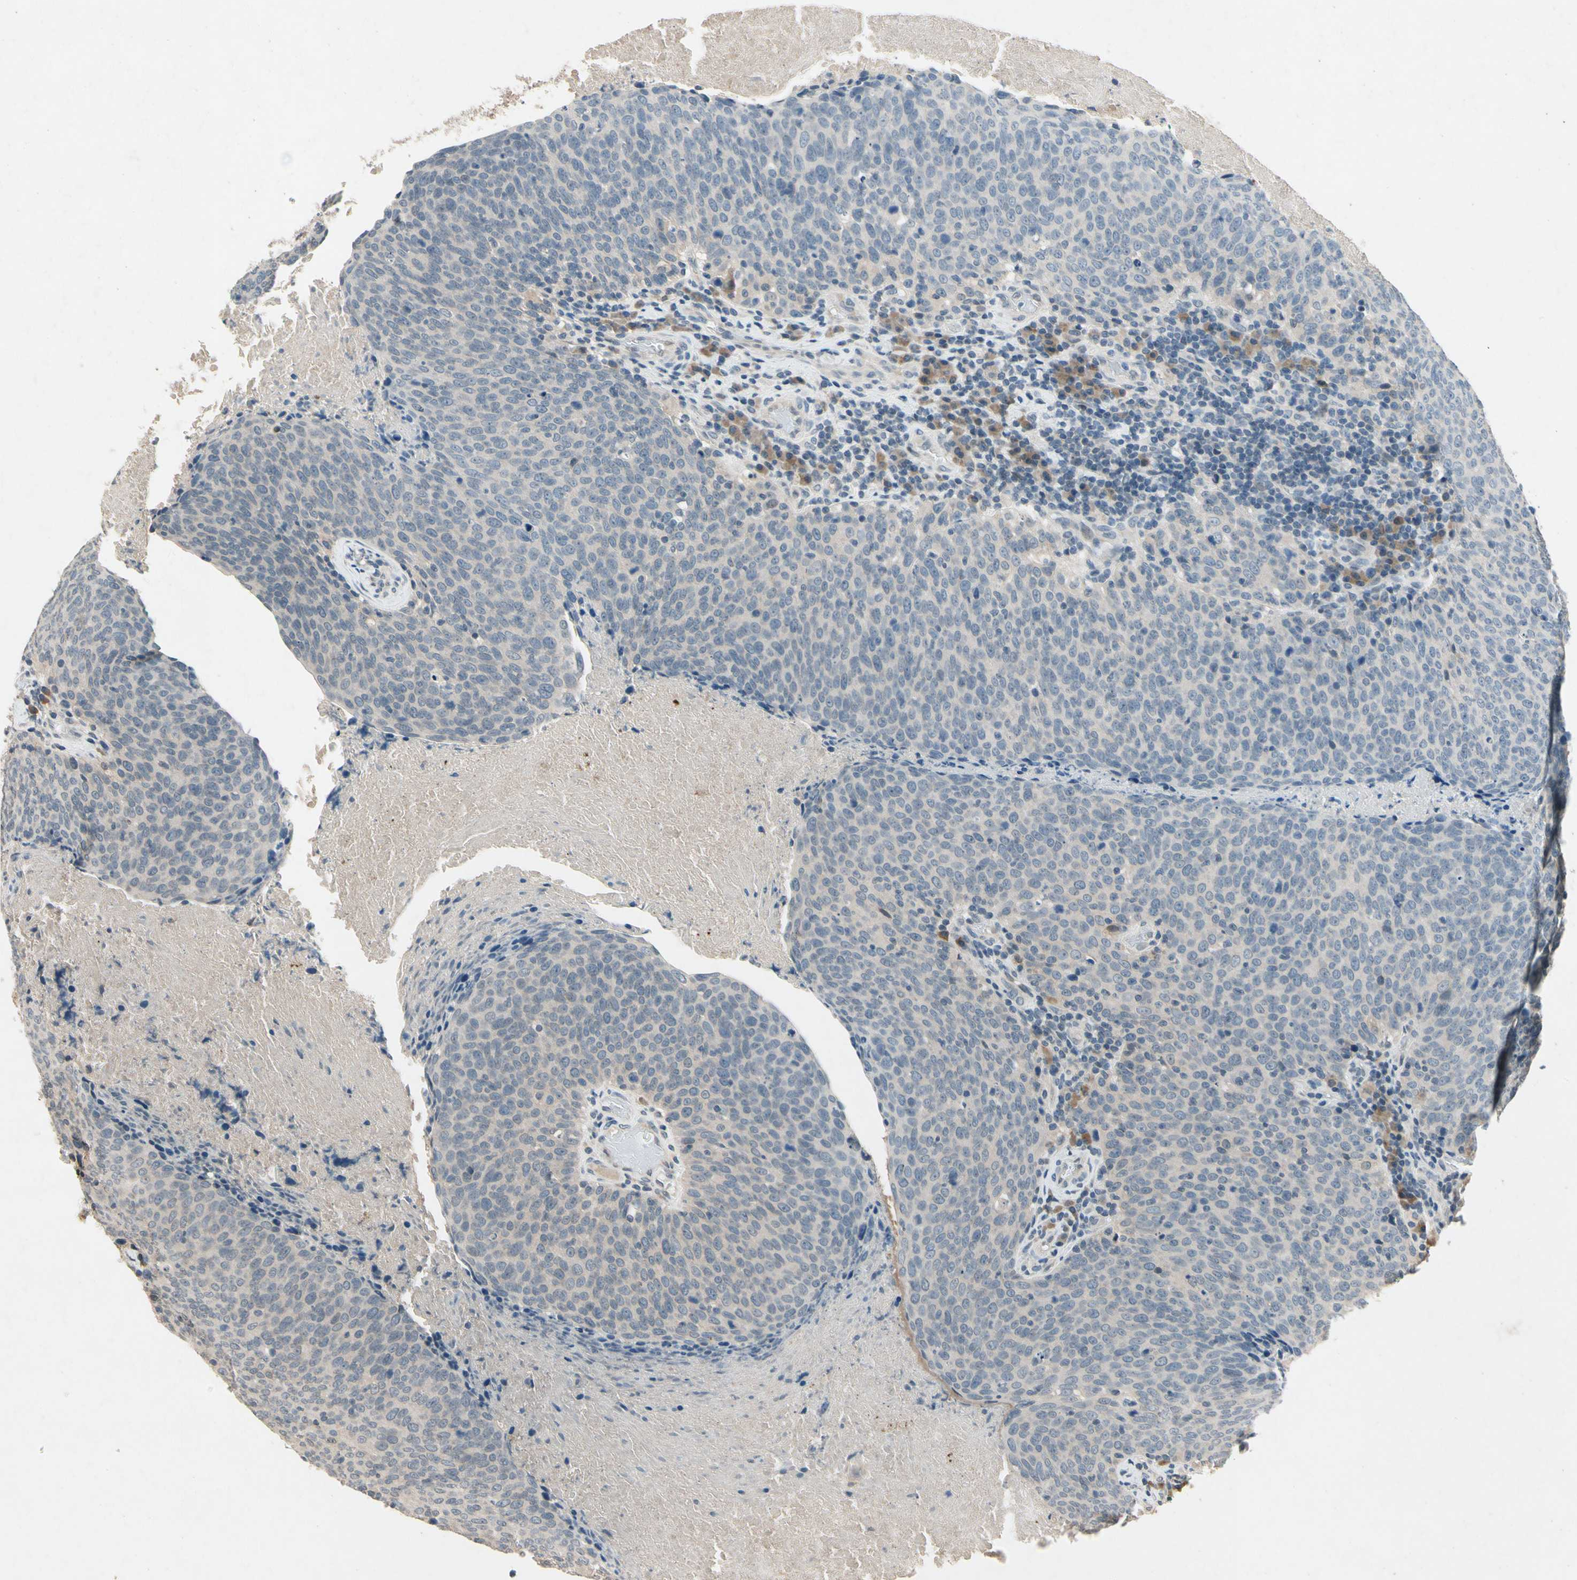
{"staining": {"intensity": "weak", "quantity": "<25%", "location": "cytoplasmic/membranous"}, "tissue": "head and neck cancer", "cell_type": "Tumor cells", "image_type": "cancer", "snomed": [{"axis": "morphology", "description": "Squamous cell carcinoma, NOS"}, {"axis": "morphology", "description": "Squamous cell carcinoma, metastatic, NOS"}, {"axis": "topography", "description": "Lymph node"}, {"axis": "topography", "description": "Head-Neck"}], "caption": "Immunohistochemistry (IHC) of head and neck squamous cell carcinoma reveals no expression in tumor cells. (DAB IHC with hematoxylin counter stain).", "gene": "DPY19L3", "patient": {"sex": "male", "age": 62}}